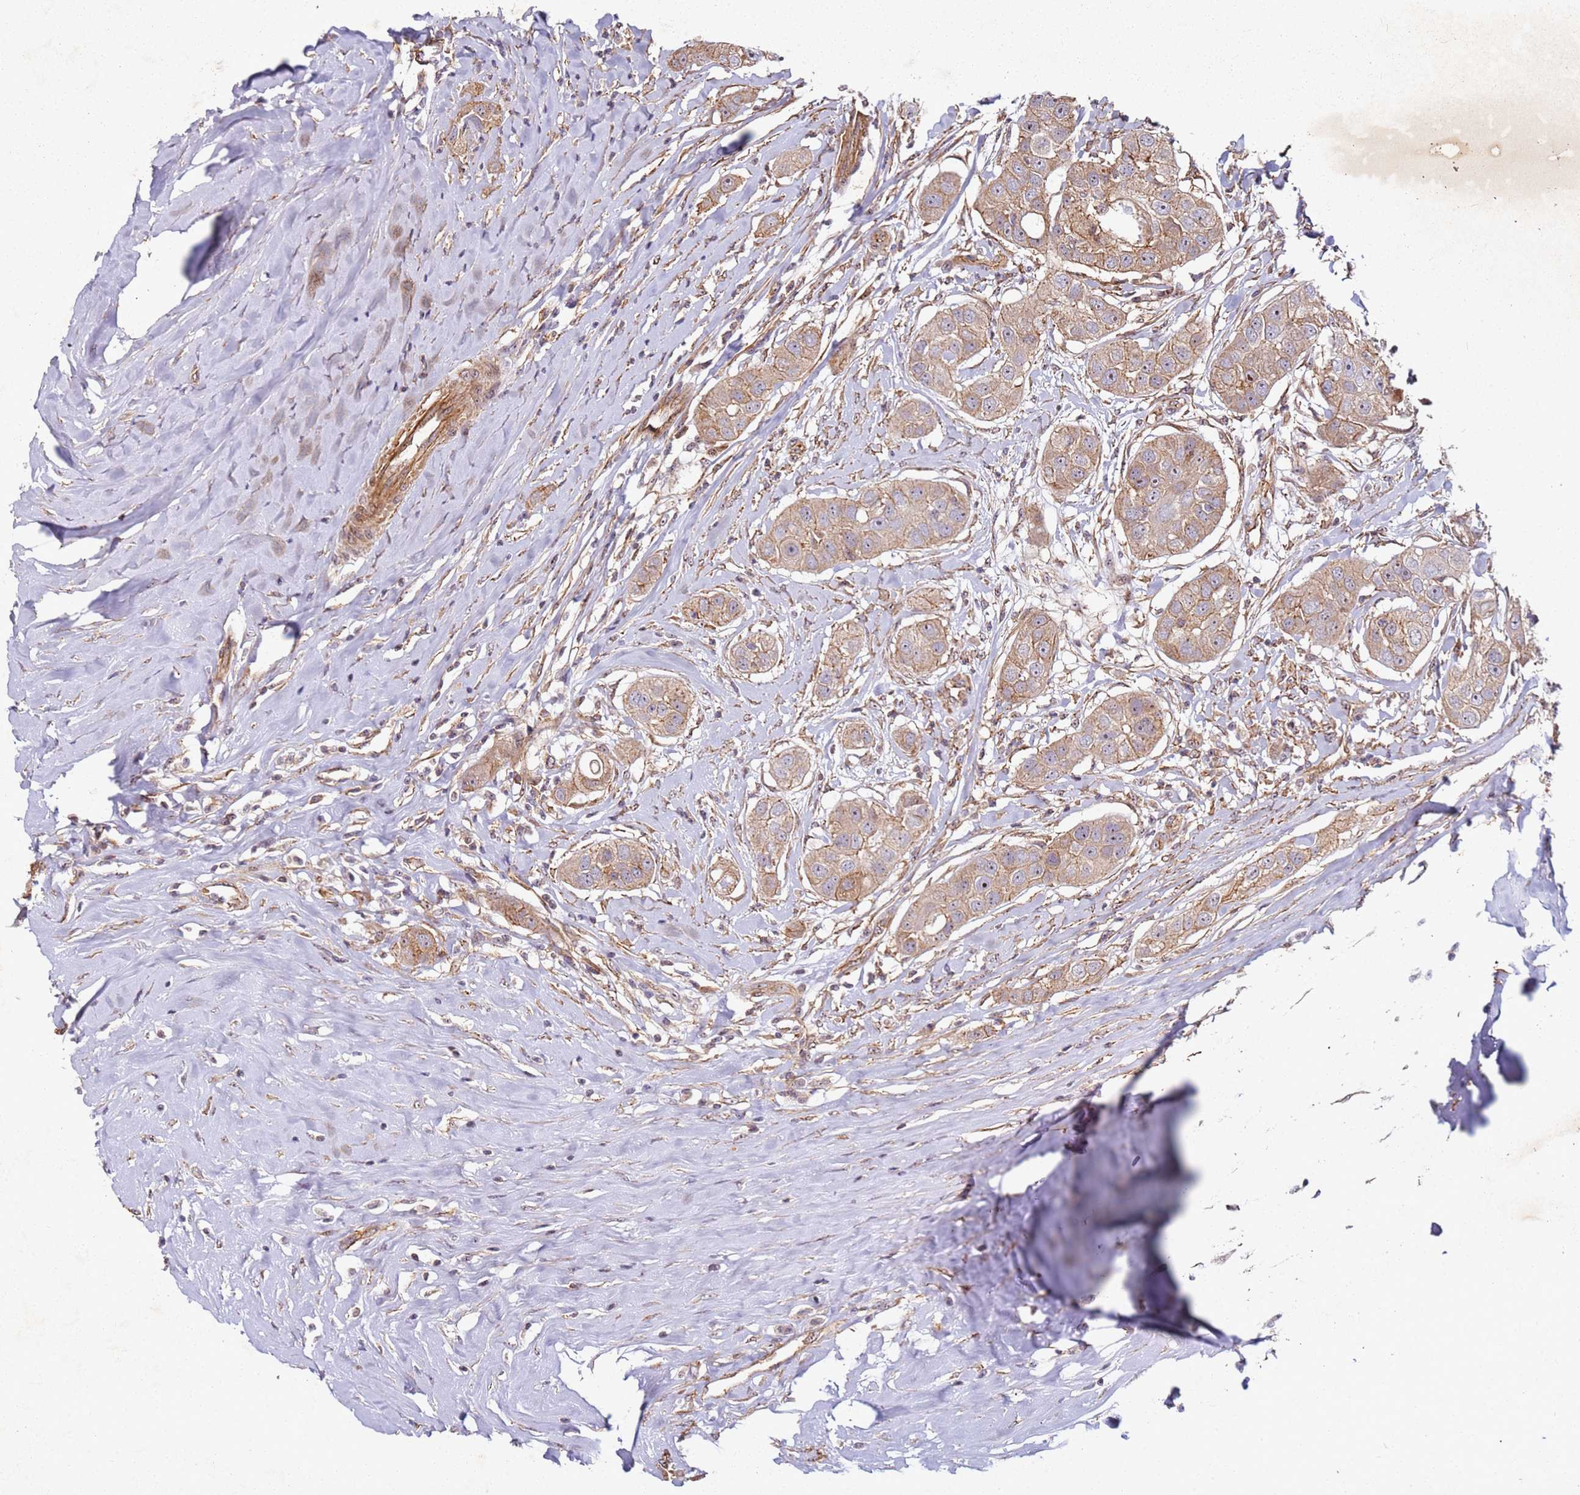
{"staining": {"intensity": "moderate", "quantity": ">75%", "location": "cytoplasmic/membranous"}, "tissue": "head and neck cancer", "cell_type": "Tumor cells", "image_type": "cancer", "snomed": [{"axis": "morphology", "description": "Normal tissue, NOS"}, {"axis": "morphology", "description": "Squamous cell carcinoma, NOS"}, {"axis": "topography", "description": "Skeletal muscle"}, {"axis": "topography", "description": "Head-Neck"}], "caption": "High-magnification brightfield microscopy of head and neck squamous cell carcinoma stained with DAB (3,3'-diaminobenzidine) (brown) and counterstained with hematoxylin (blue). tumor cells exhibit moderate cytoplasmic/membranous expression is identified in approximately>75% of cells.", "gene": "C2CD4B", "patient": {"sex": "male", "age": 51}}